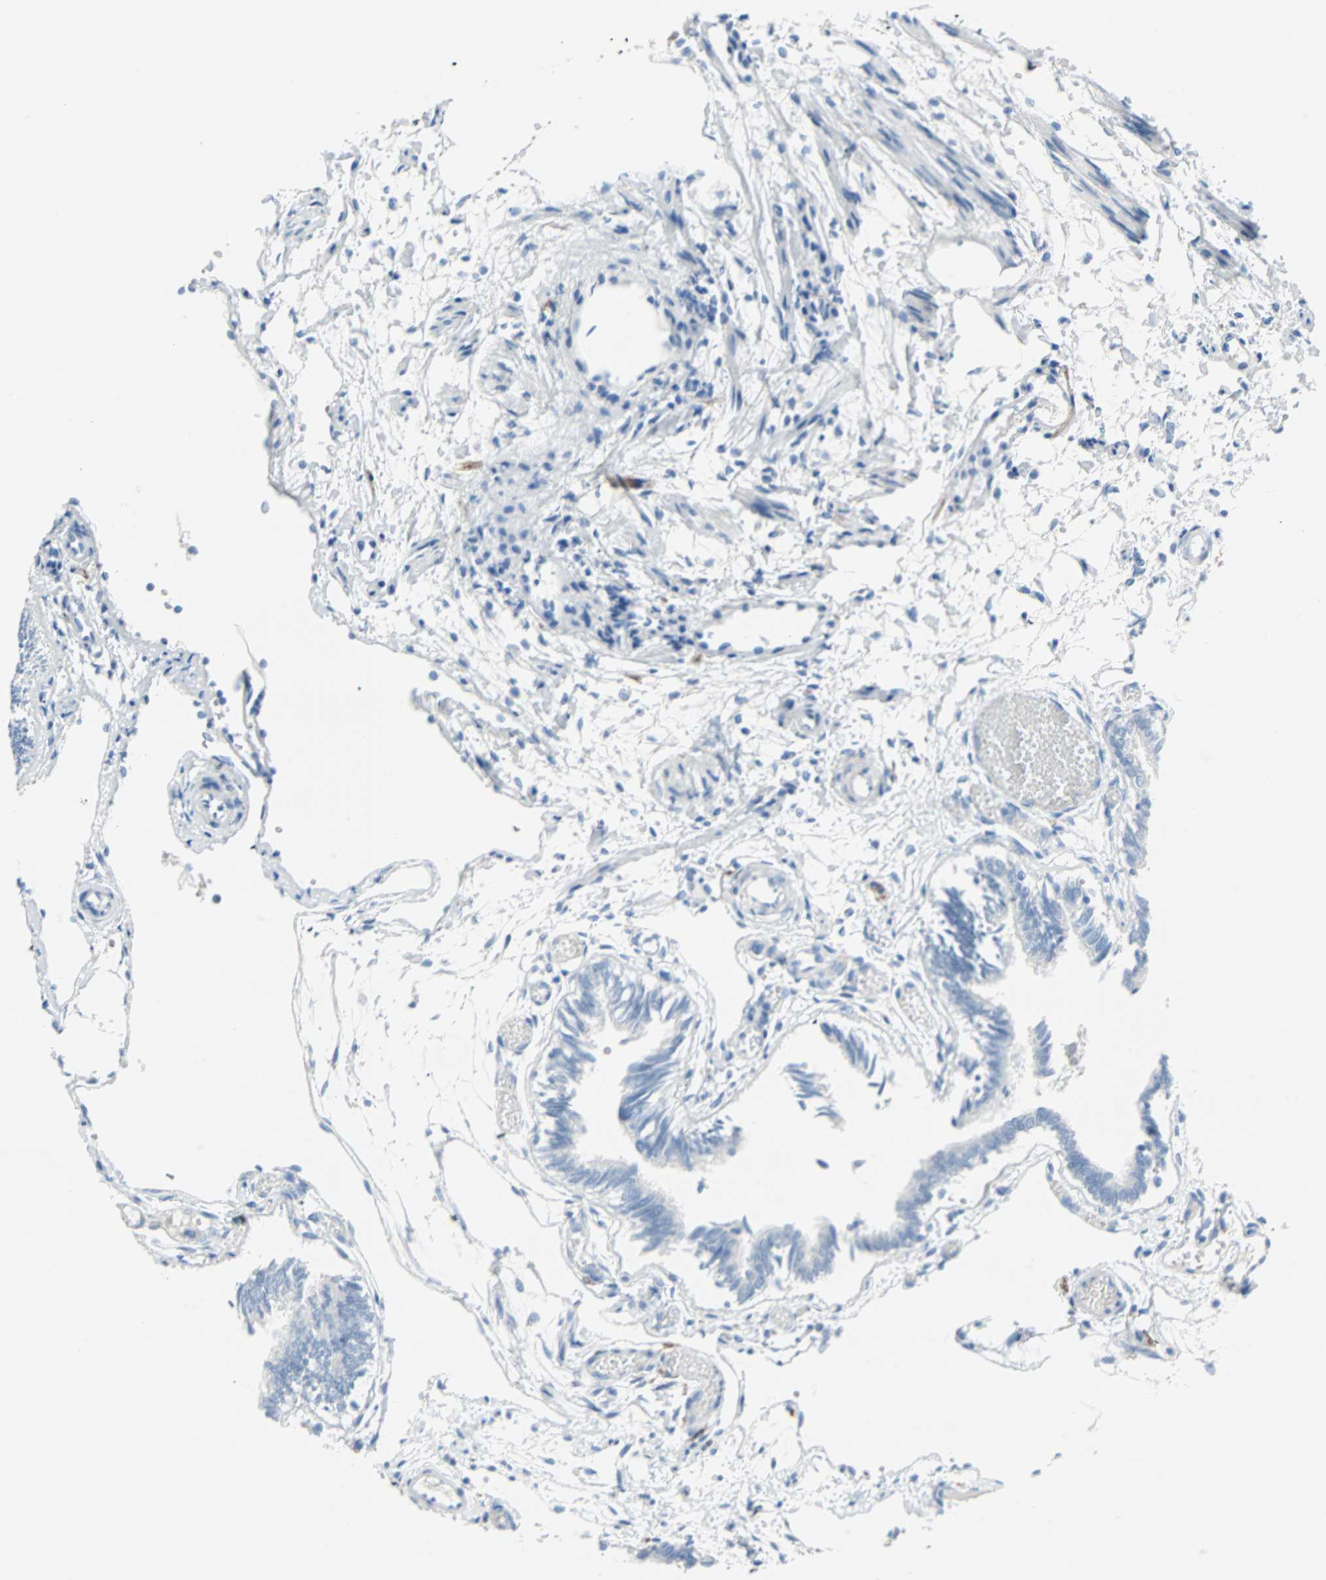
{"staining": {"intensity": "negative", "quantity": "none", "location": "none"}, "tissue": "fallopian tube", "cell_type": "Glandular cells", "image_type": "normal", "snomed": [{"axis": "morphology", "description": "Normal tissue, NOS"}, {"axis": "topography", "description": "Fallopian tube"}], "caption": "Immunohistochemistry (IHC) of normal human fallopian tube exhibits no positivity in glandular cells.", "gene": "STX1A", "patient": {"sex": "female", "age": 29}}